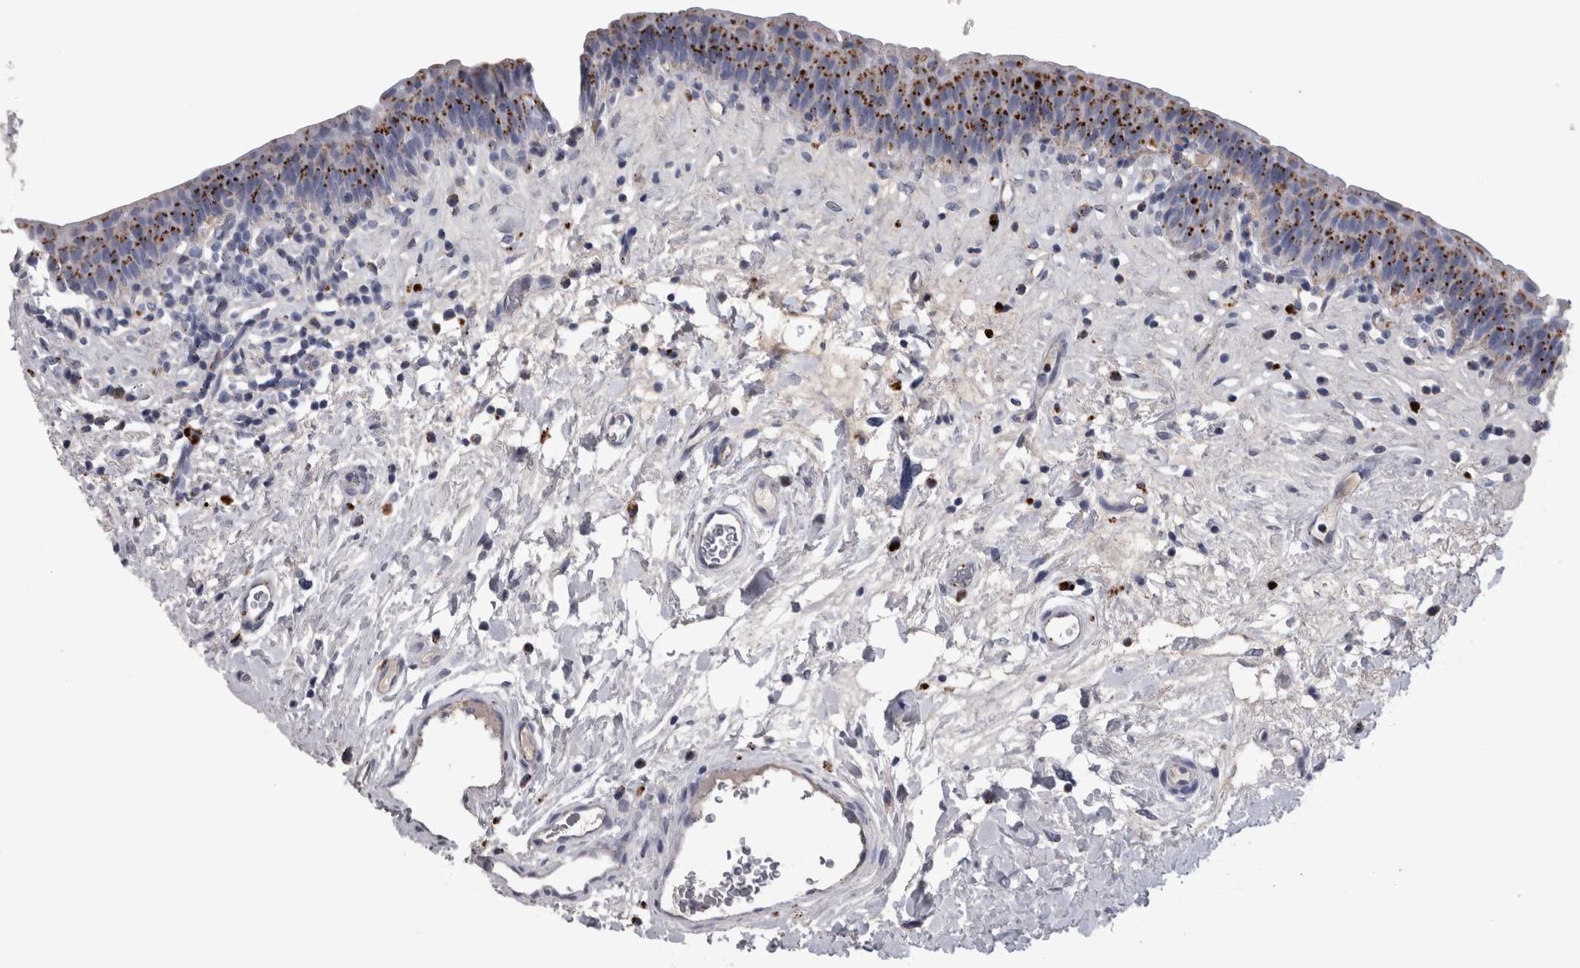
{"staining": {"intensity": "moderate", "quantity": "25%-75%", "location": "cytoplasmic/membranous"}, "tissue": "urinary bladder", "cell_type": "Urothelial cells", "image_type": "normal", "snomed": [{"axis": "morphology", "description": "Normal tissue, NOS"}, {"axis": "topography", "description": "Urinary bladder"}], "caption": "Immunohistochemical staining of benign urinary bladder reveals 25%-75% levels of moderate cytoplasmic/membranous protein expression in approximately 25%-75% of urothelial cells.", "gene": "DPP7", "patient": {"sex": "male", "age": 83}}